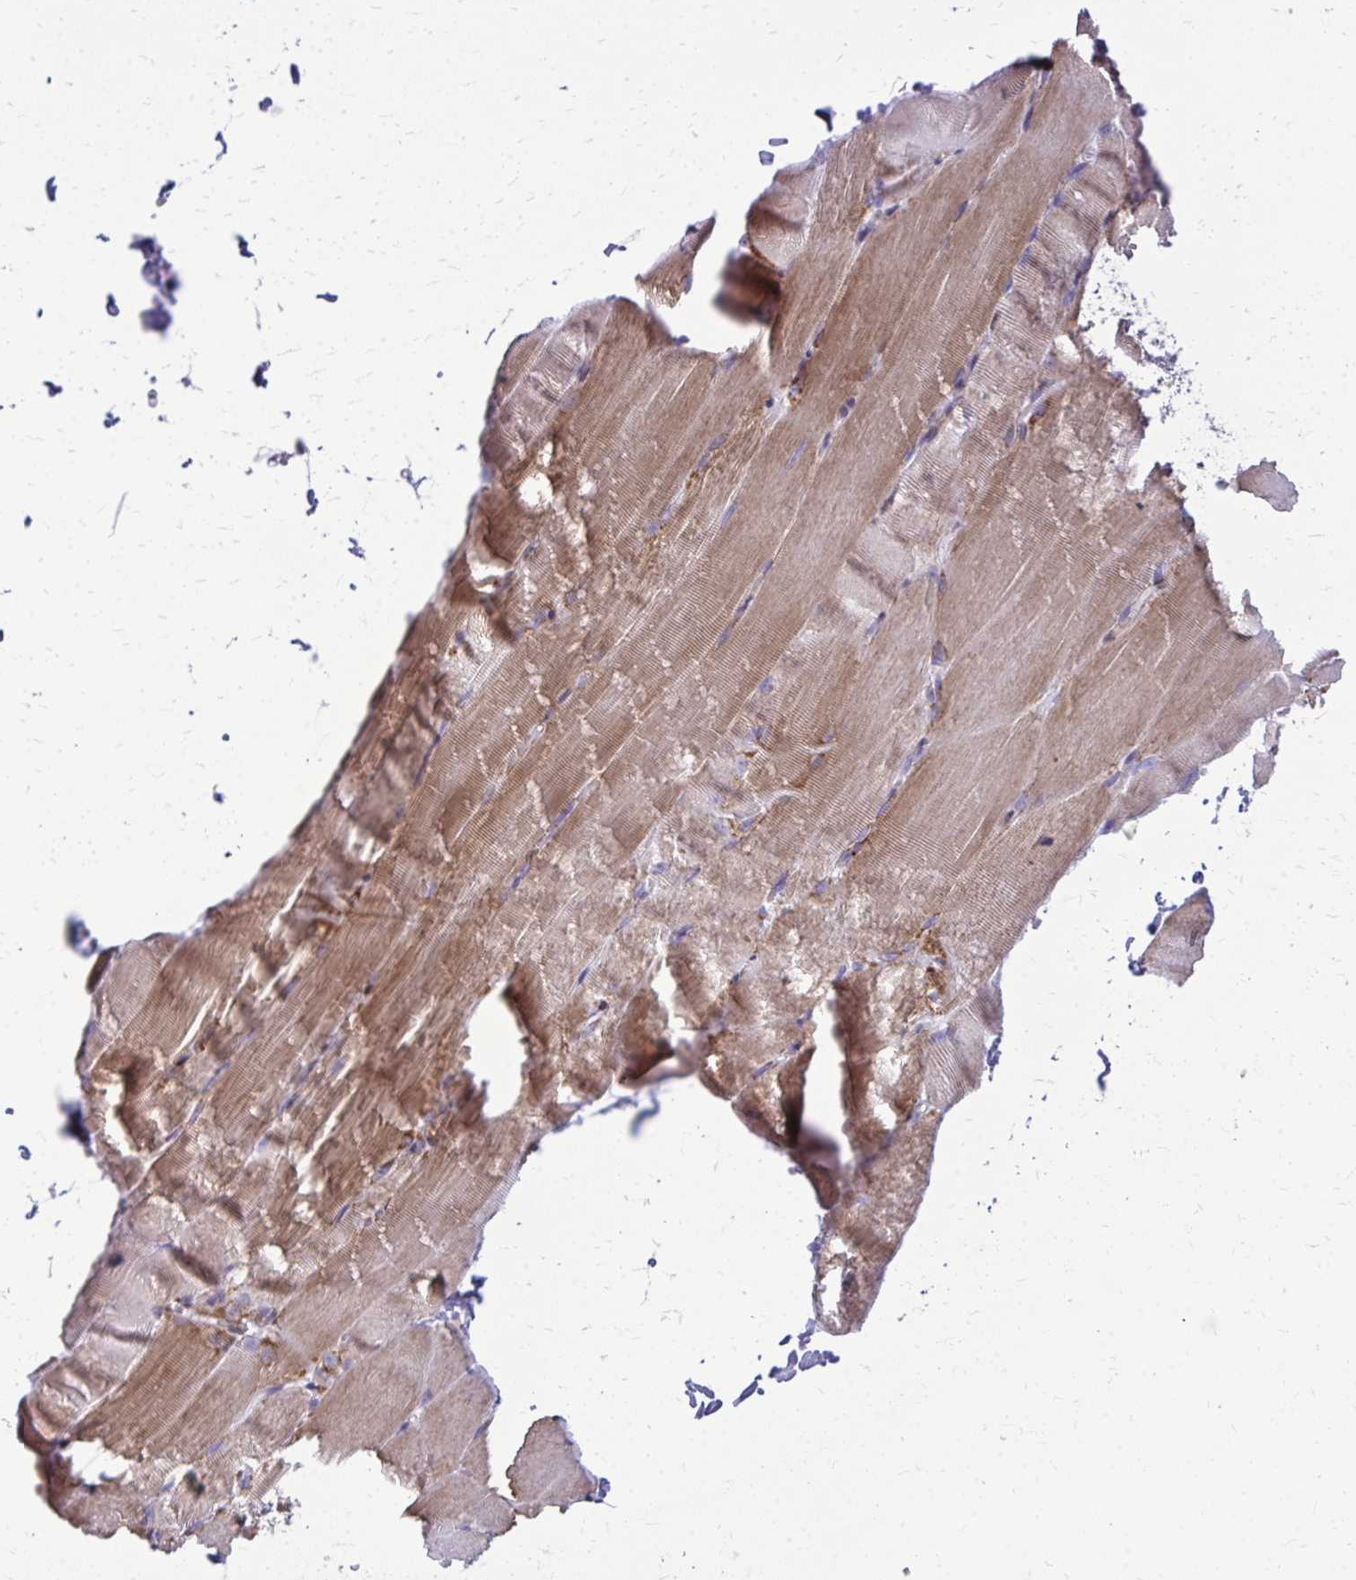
{"staining": {"intensity": "weak", "quantity": "25%-75%", "location": "cytoplasmic/membranous"}, "tissue": "skeletal muscle", "cell_type": "Myocytes", "image_type": "normal", "snomed": [{"axis": "morphology", "description": "Normal tissue, NOS"}, {"axis": "topography", "description": "Skeletal muscle"}], "caption": "DAB (3,3'-diaminobenzidine) immunohistochemical staining of normal human skeletal muscle shows weak cytoplasmic/membranous protein staining in approximately 25%-75% of myocytes.", "gene": "RPS6KA2", "patient": {"sex": "female", "age": 37}}